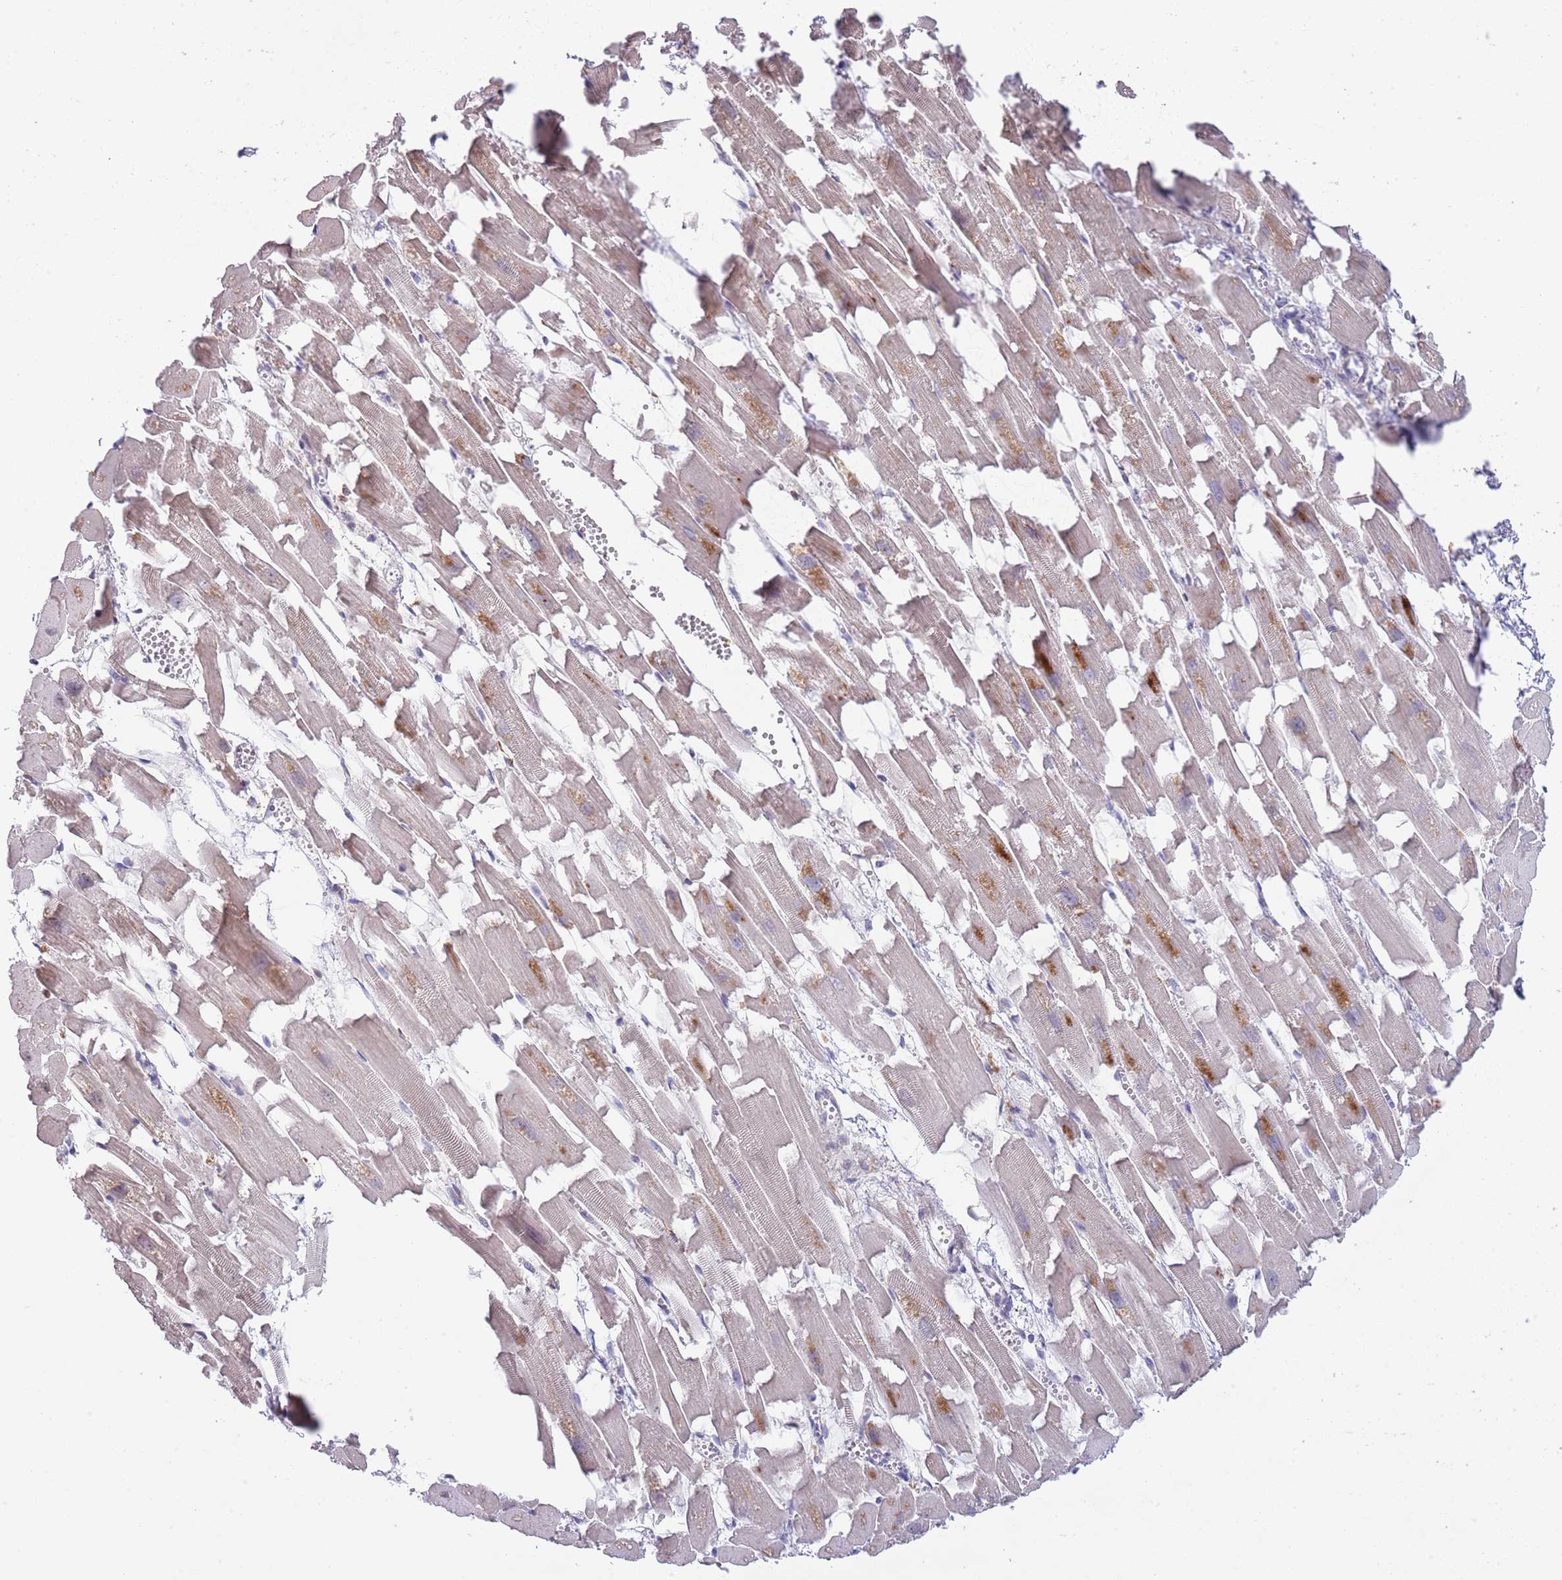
{"staining": {"intensity": "negative", "quantity": "none", "location": "none"}, "tissue": "heart muscle", "cell_type": "Cardiomyocytes", "image_type": "normal", "snomed": [{"axis": "morphology", "description": "Normal tissue, NOS"}, {"axis": "topography", "description": "Heart"}], "caption": "Heart muscle was stained to show a protein in brown. There is no significant staining in cardiomyocytes. (DAB (3,3'-diaminobenzidine) IHC, high magnification).", "gene": "LPXN", "patient": {"sex": "female", "age": 64}}